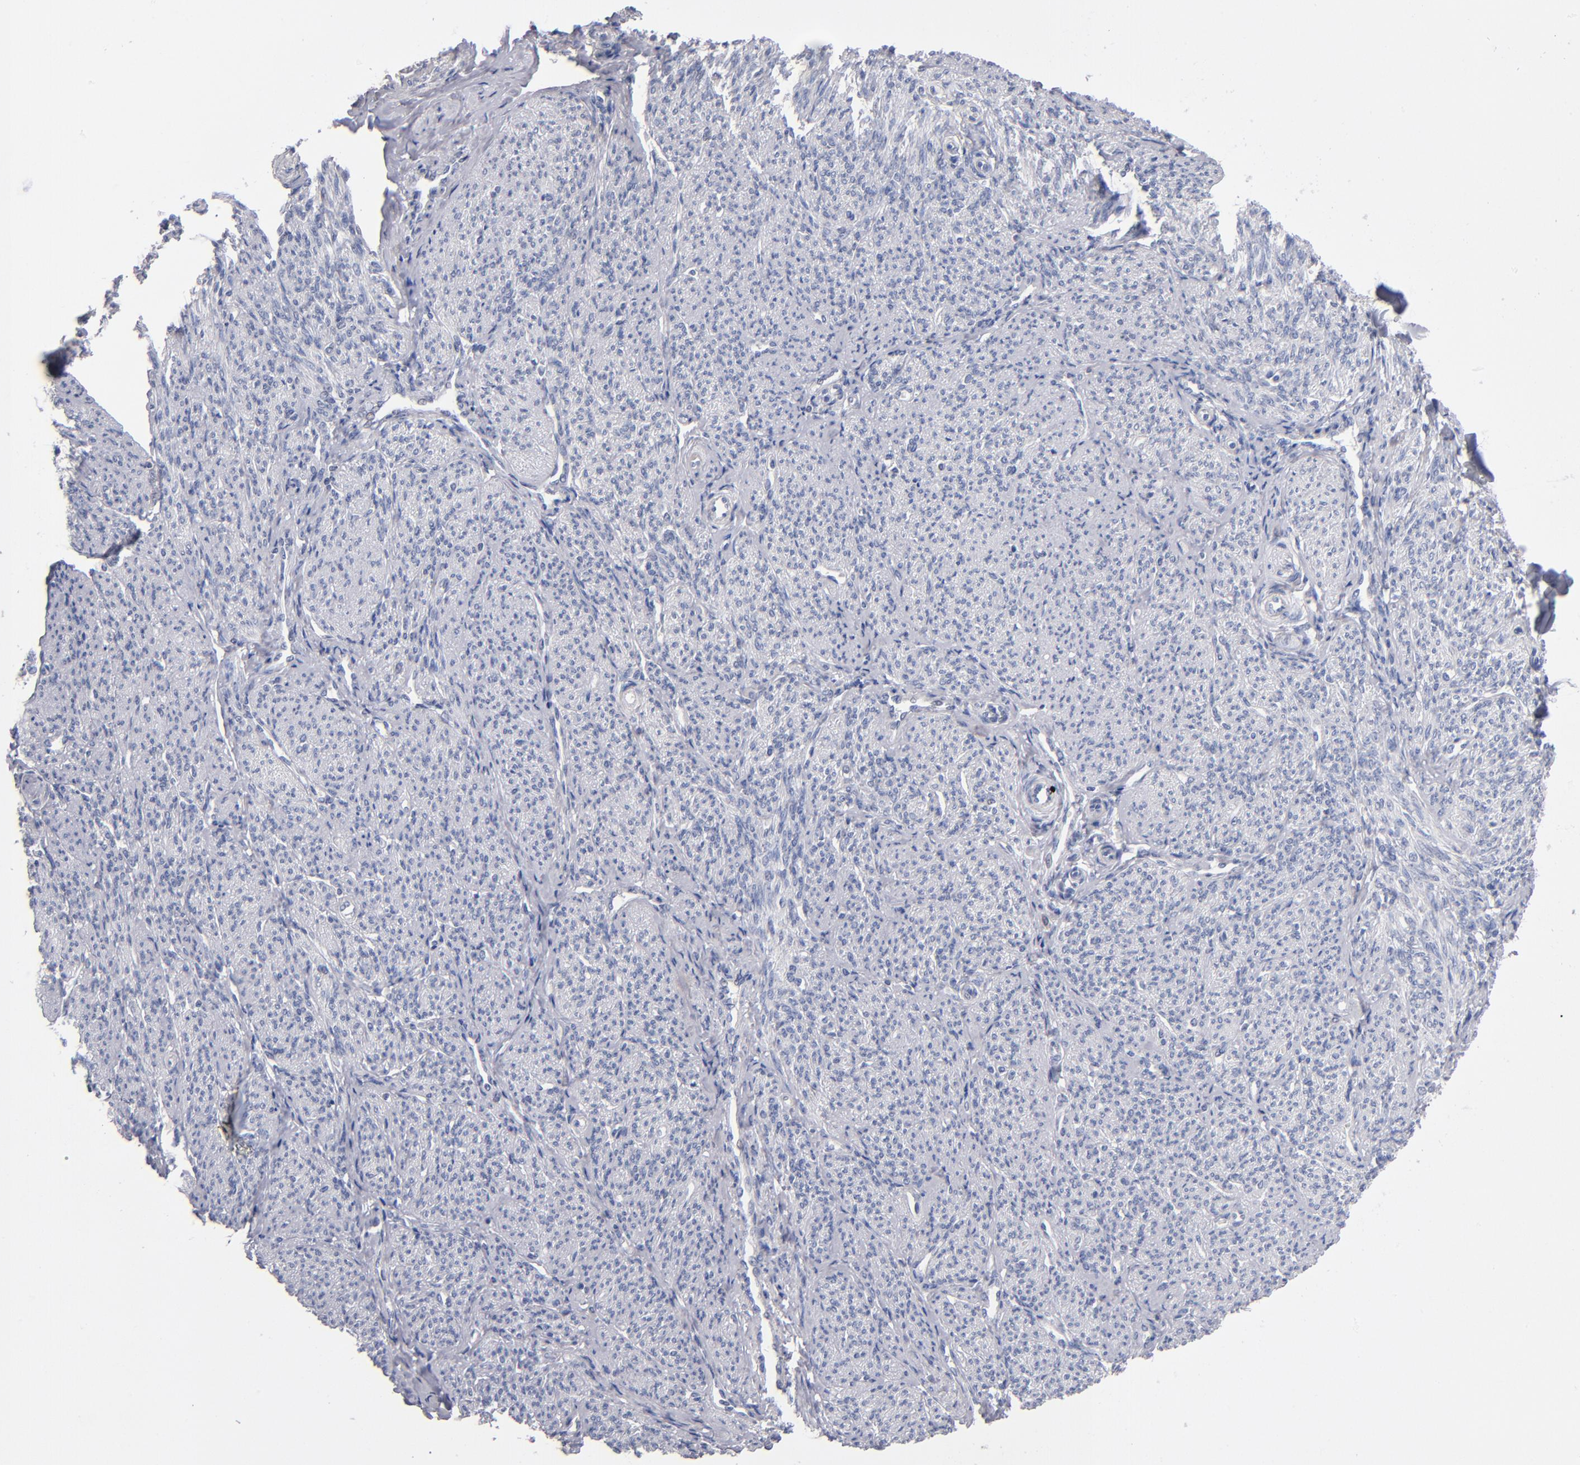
{"staining": {"intensity": "negative", "quantity": "none", "location": "none"}, "tissue": "smooth muscle", "cell_type": "Smooth muscle cells", "image_type": "normal", "snomed": [{"axis": "morphology", "description": "Normal tissue, NOS"}, {"axis": "topography", "description": "Smooth muscle"}], "caption": "Immunohistochemistry of normal human smooth muscle displays no expression in smooth muscle cells. The staining is performed using DAB (3,3'-diaminobenzidine) brown chromogen with nuclei counter-stained in using hematoxylin.", "gene": "MN1", "patient": {"sex": "female", "age": 65}}